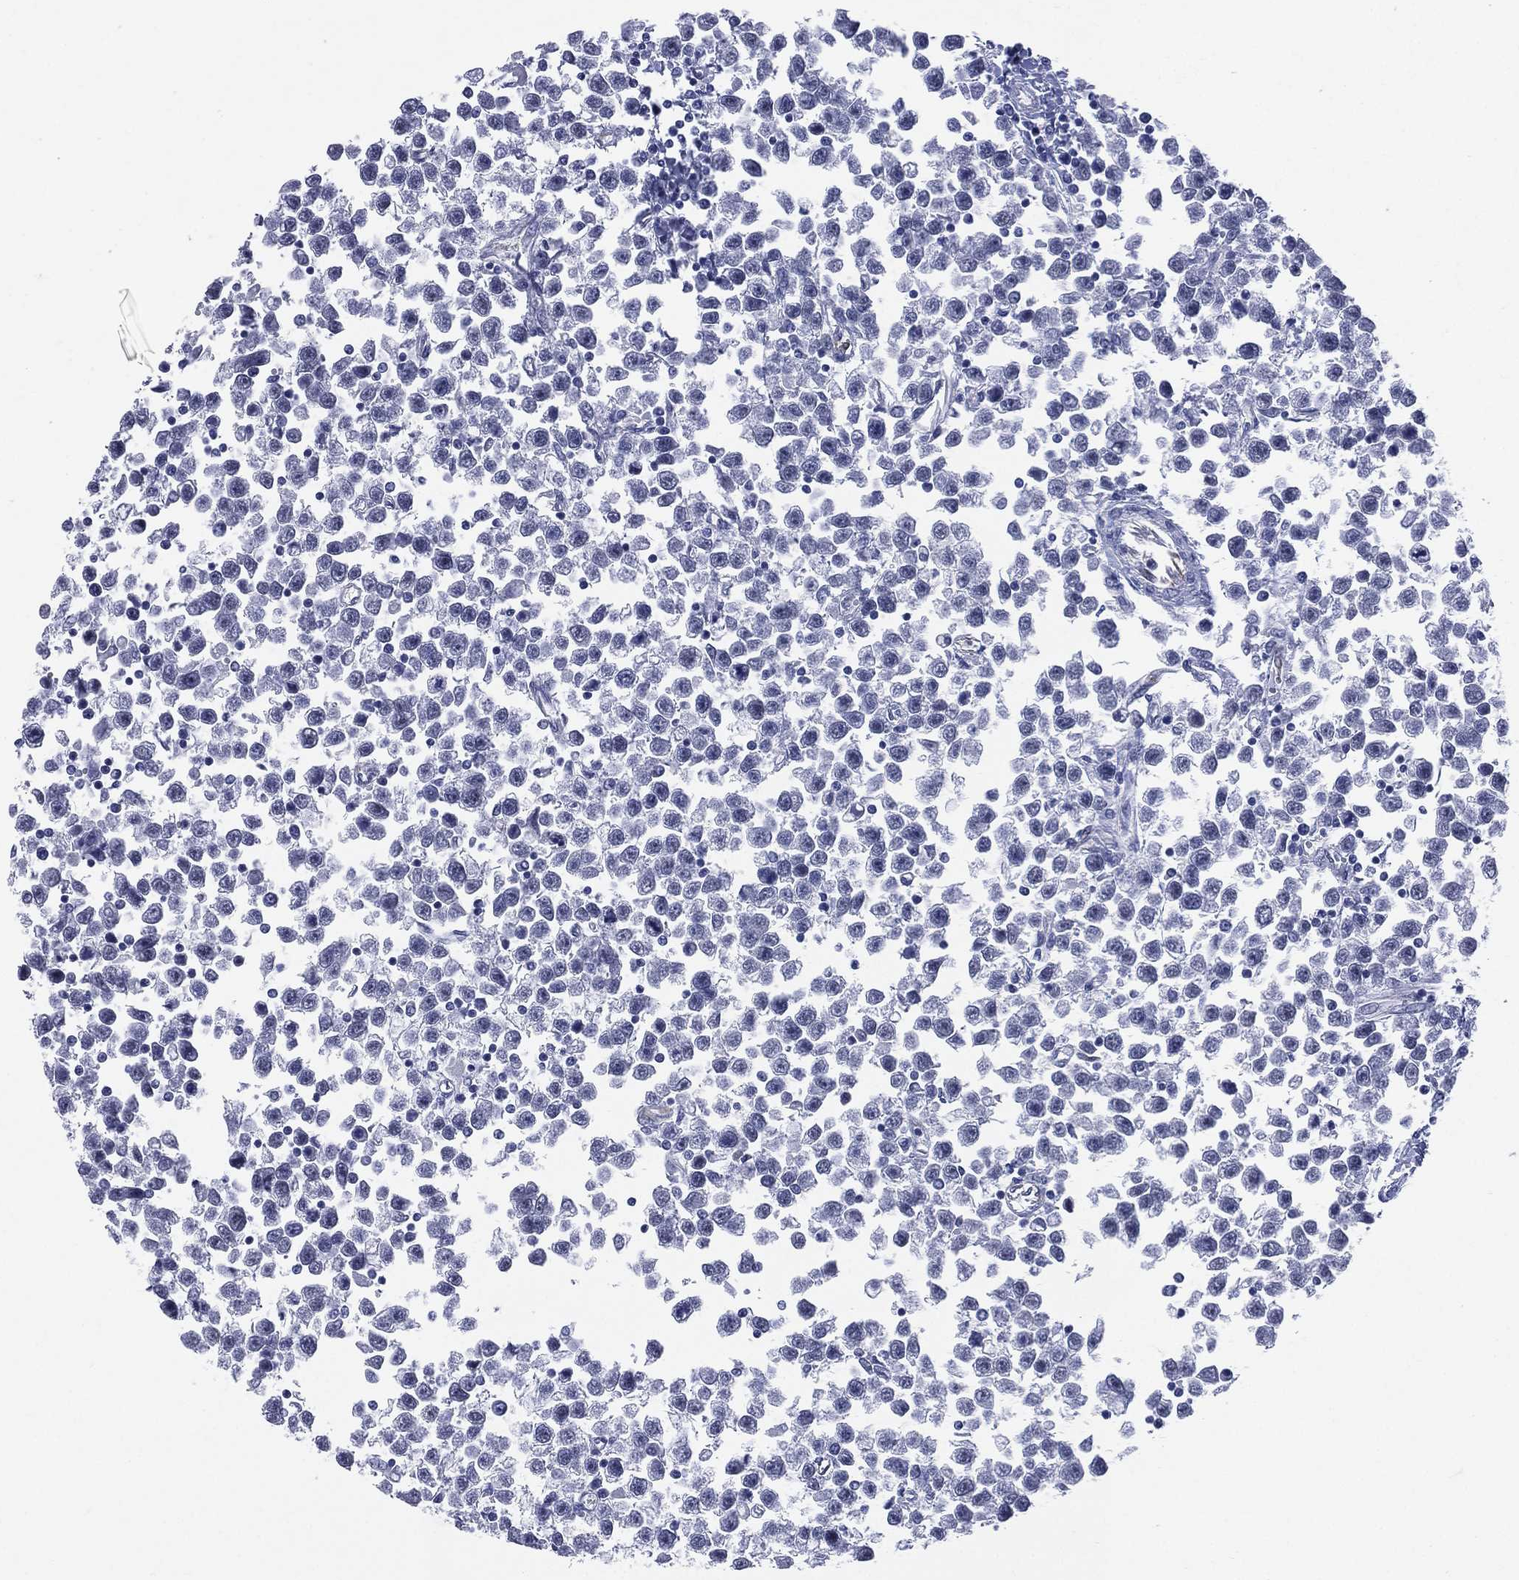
{"staining": {"intensity": "negative", "quantity": "none", "location": "none"}, "tissue": "testis cancer", "cell_type": "Tumor cells", "image_type": "cancer", "snomed": [{"axis": "morphology", "description": "Seminoma, NOS"}, {"axis": "topography", "description": "Testis"}], "caption": "Tumor cells are negative for brown protein staining in testis cancer (seminoma). (DAB IHC, high magnification).", "gene": "AKAP3", "patient": {"sex": "male", "age": 34}}